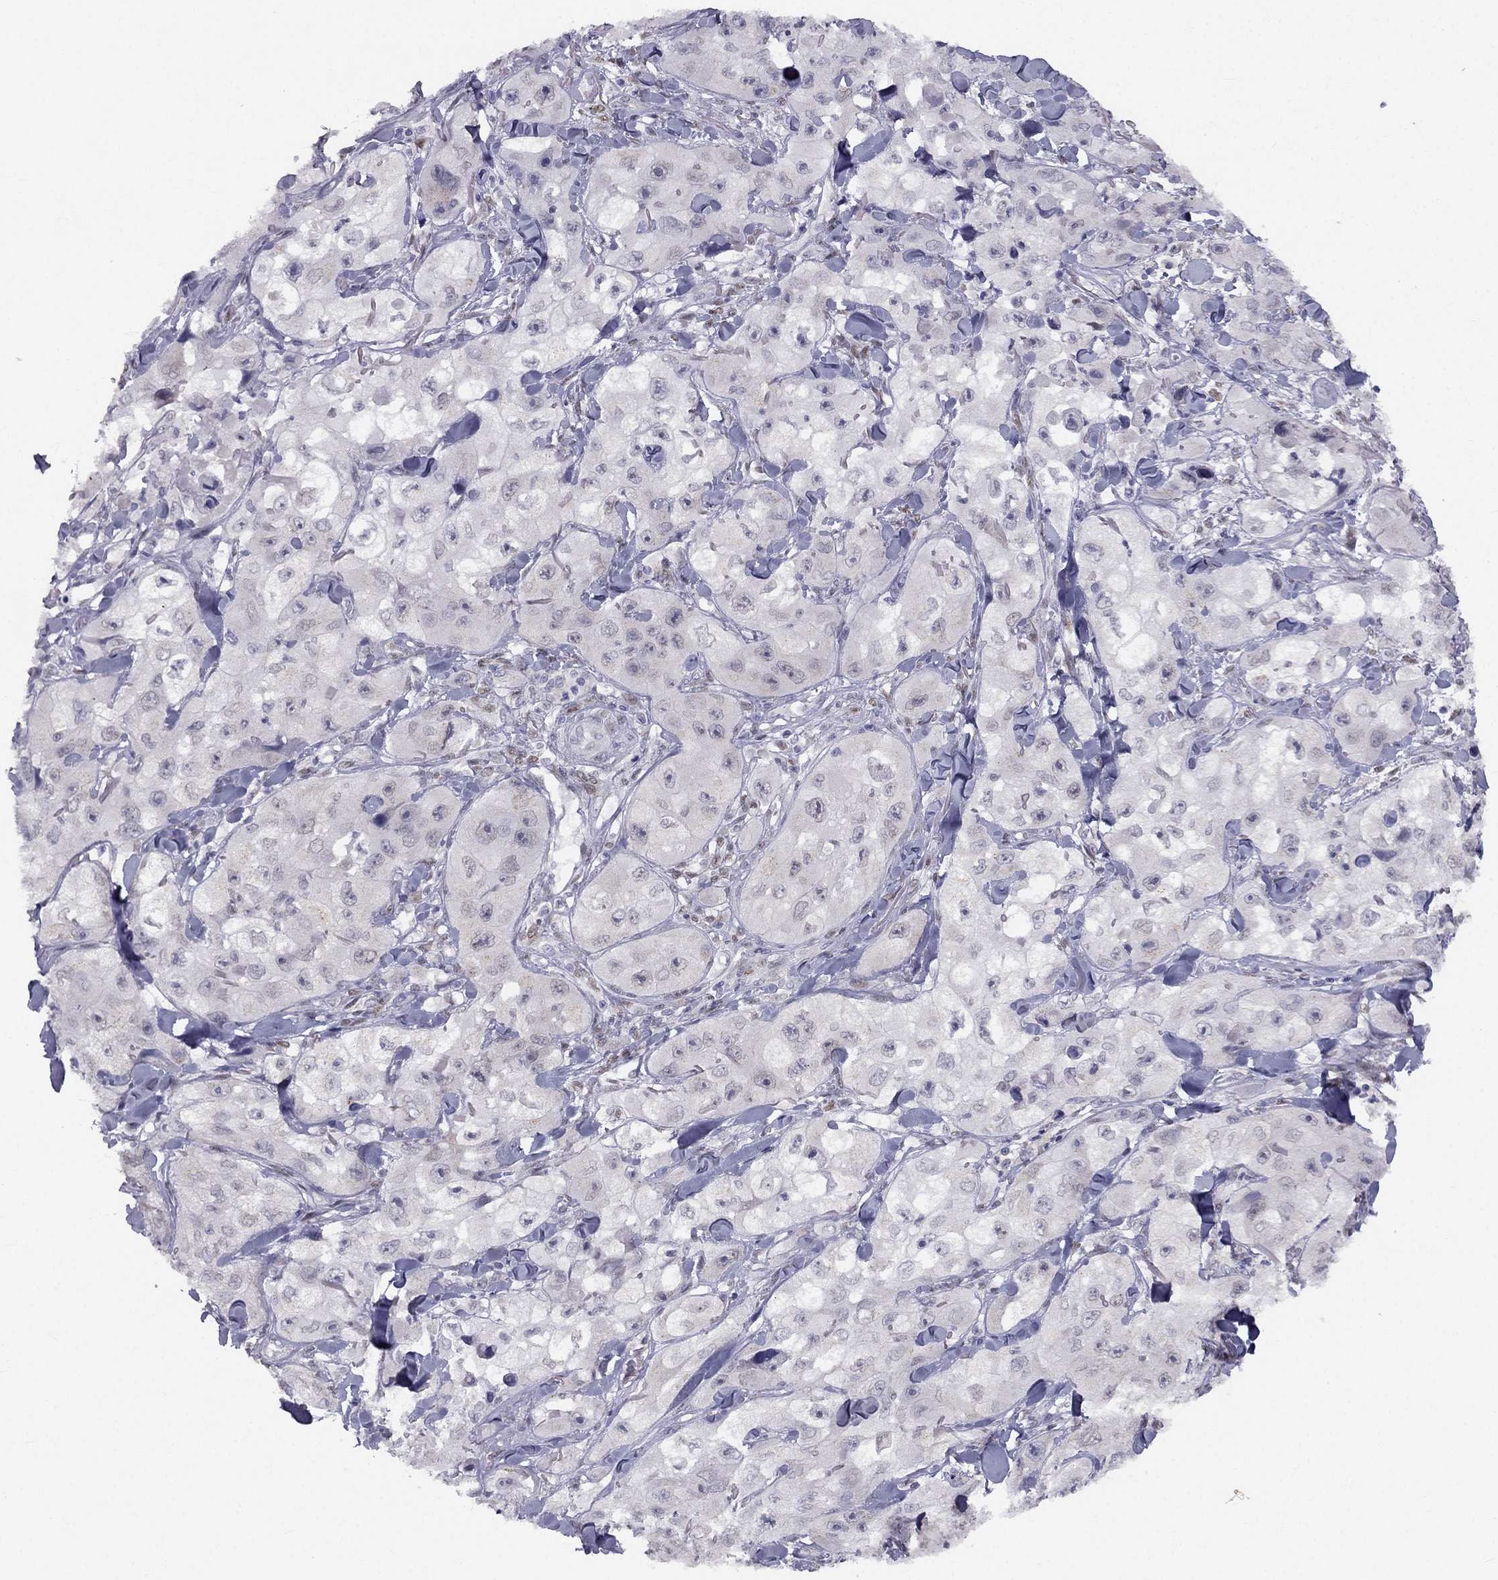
{"staining": {"intensity": "negative", "quantity": "none", "location": "none"}, "tissue": "skin cancer", "cell_type": "Tumor cells", "image_type": "cancer", "snomed": [{"axis": "morphology", "description": "Squamous cell carcinoma, NOS"}, {"axis": "topography", "description": "Skin"}, {"axis": "topography", "description": "Subcutis"}], "caption": "Immunohistochemistry (IHC) of human skin cancer (squamous cell carcinoma) exhibits no staining in tumor cells. Nuclei are stained in blue.", "gene": "TRPS1", "patient": {"sex": "male", "age": 73}}